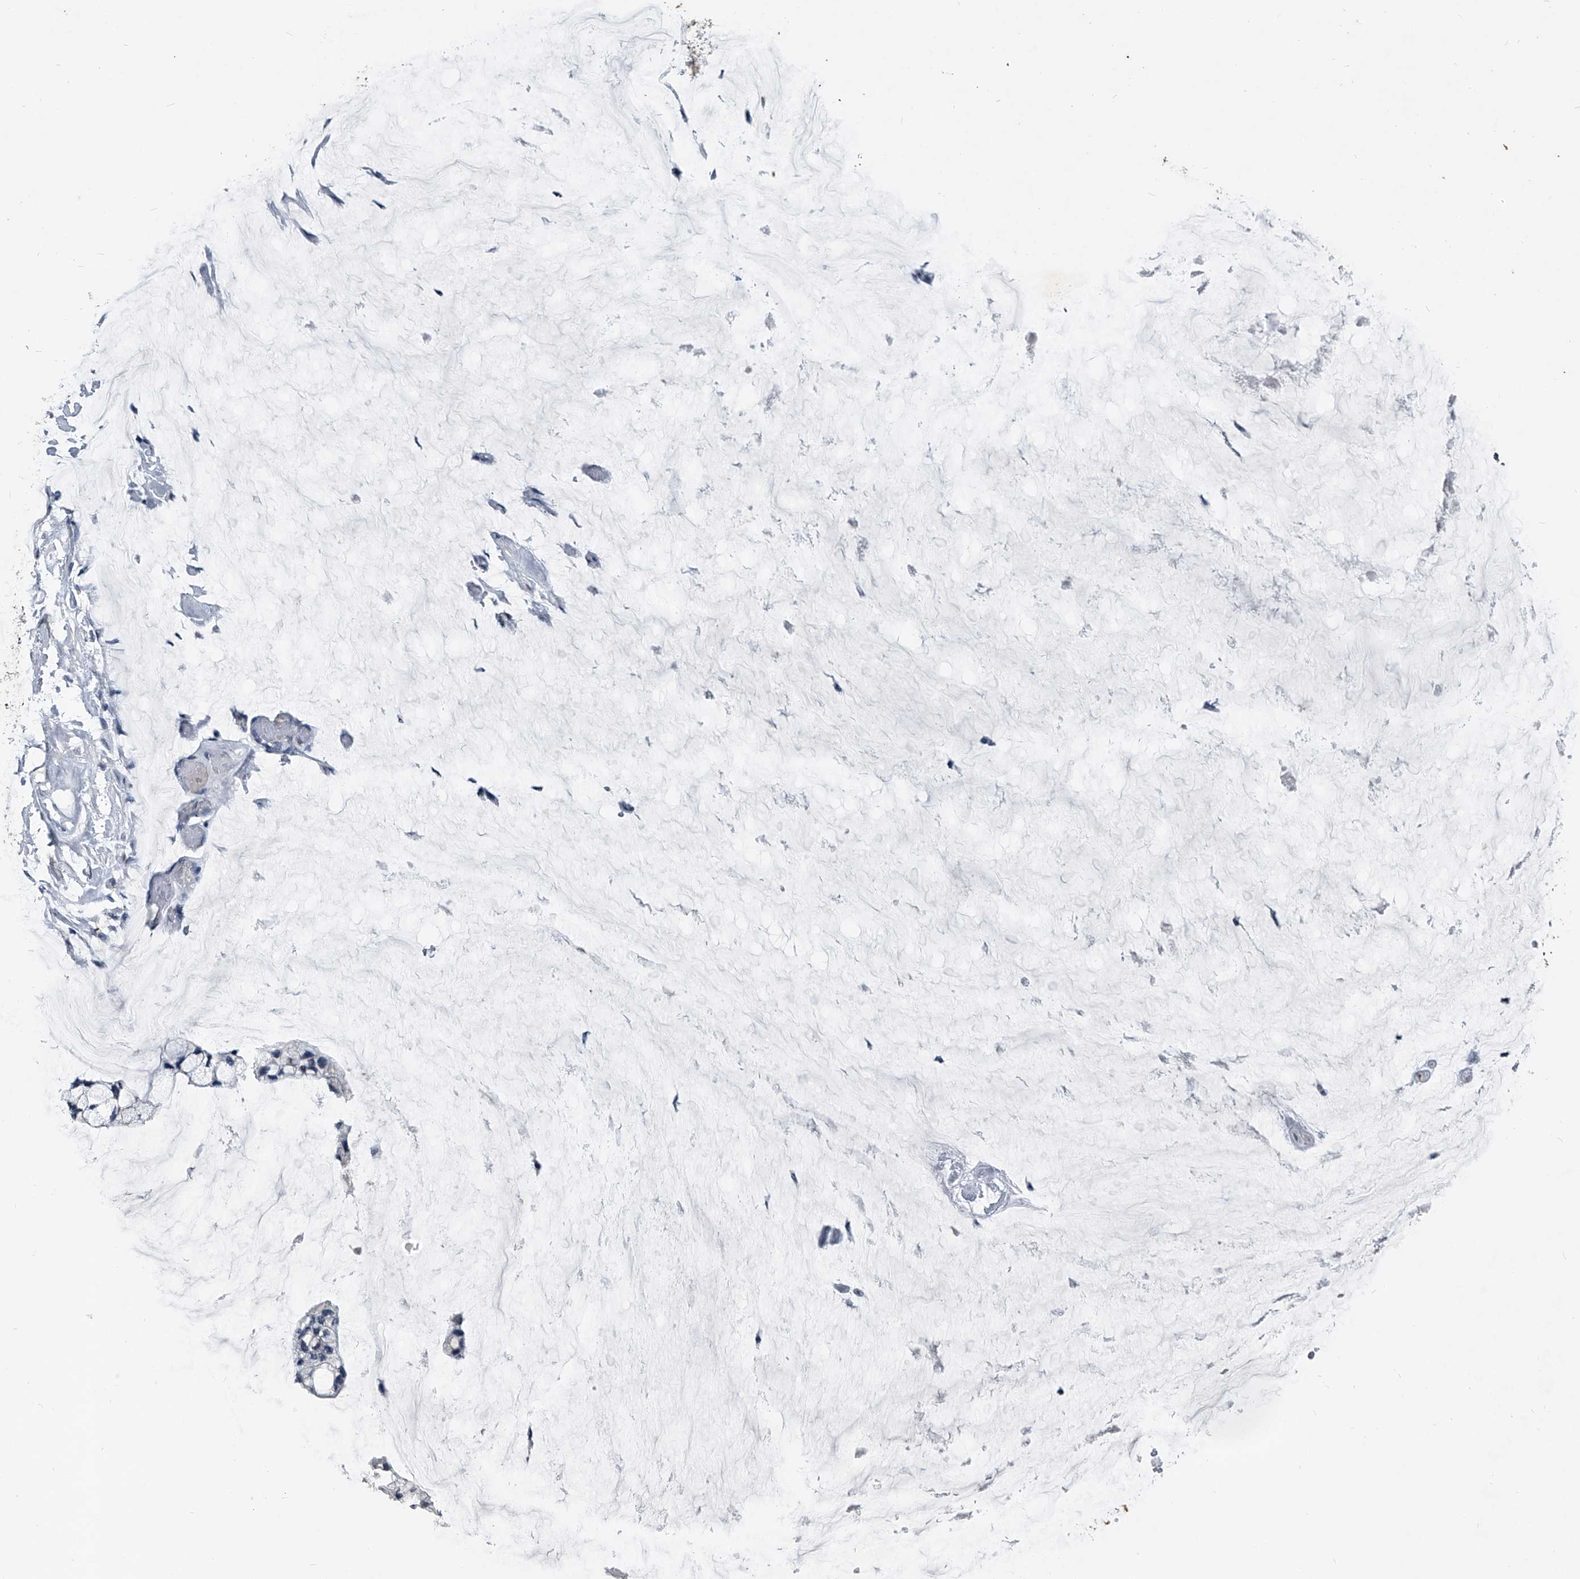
{"staining": {"intensity": "negative", "quantity": "none", "location": "none"}, "tissue": "ovarian cancer", "cell_type": "Tumor cells", "image_type": "cancer", "snomed": [{"axis": "morphology", "description": "Cystadenocarcinoma, mucinous, NOS"}, {"axis": "topography", "description": "Ovary"}], "caption": "Immunohistochemistry micrograph of human mucinous cystadenocarcinoma (ovarian) stained for a protein (brown), which demonstrates no positivity in tumor cells.", "gene": "MATR3", "patient": {"sex": "female", "age": 39}}